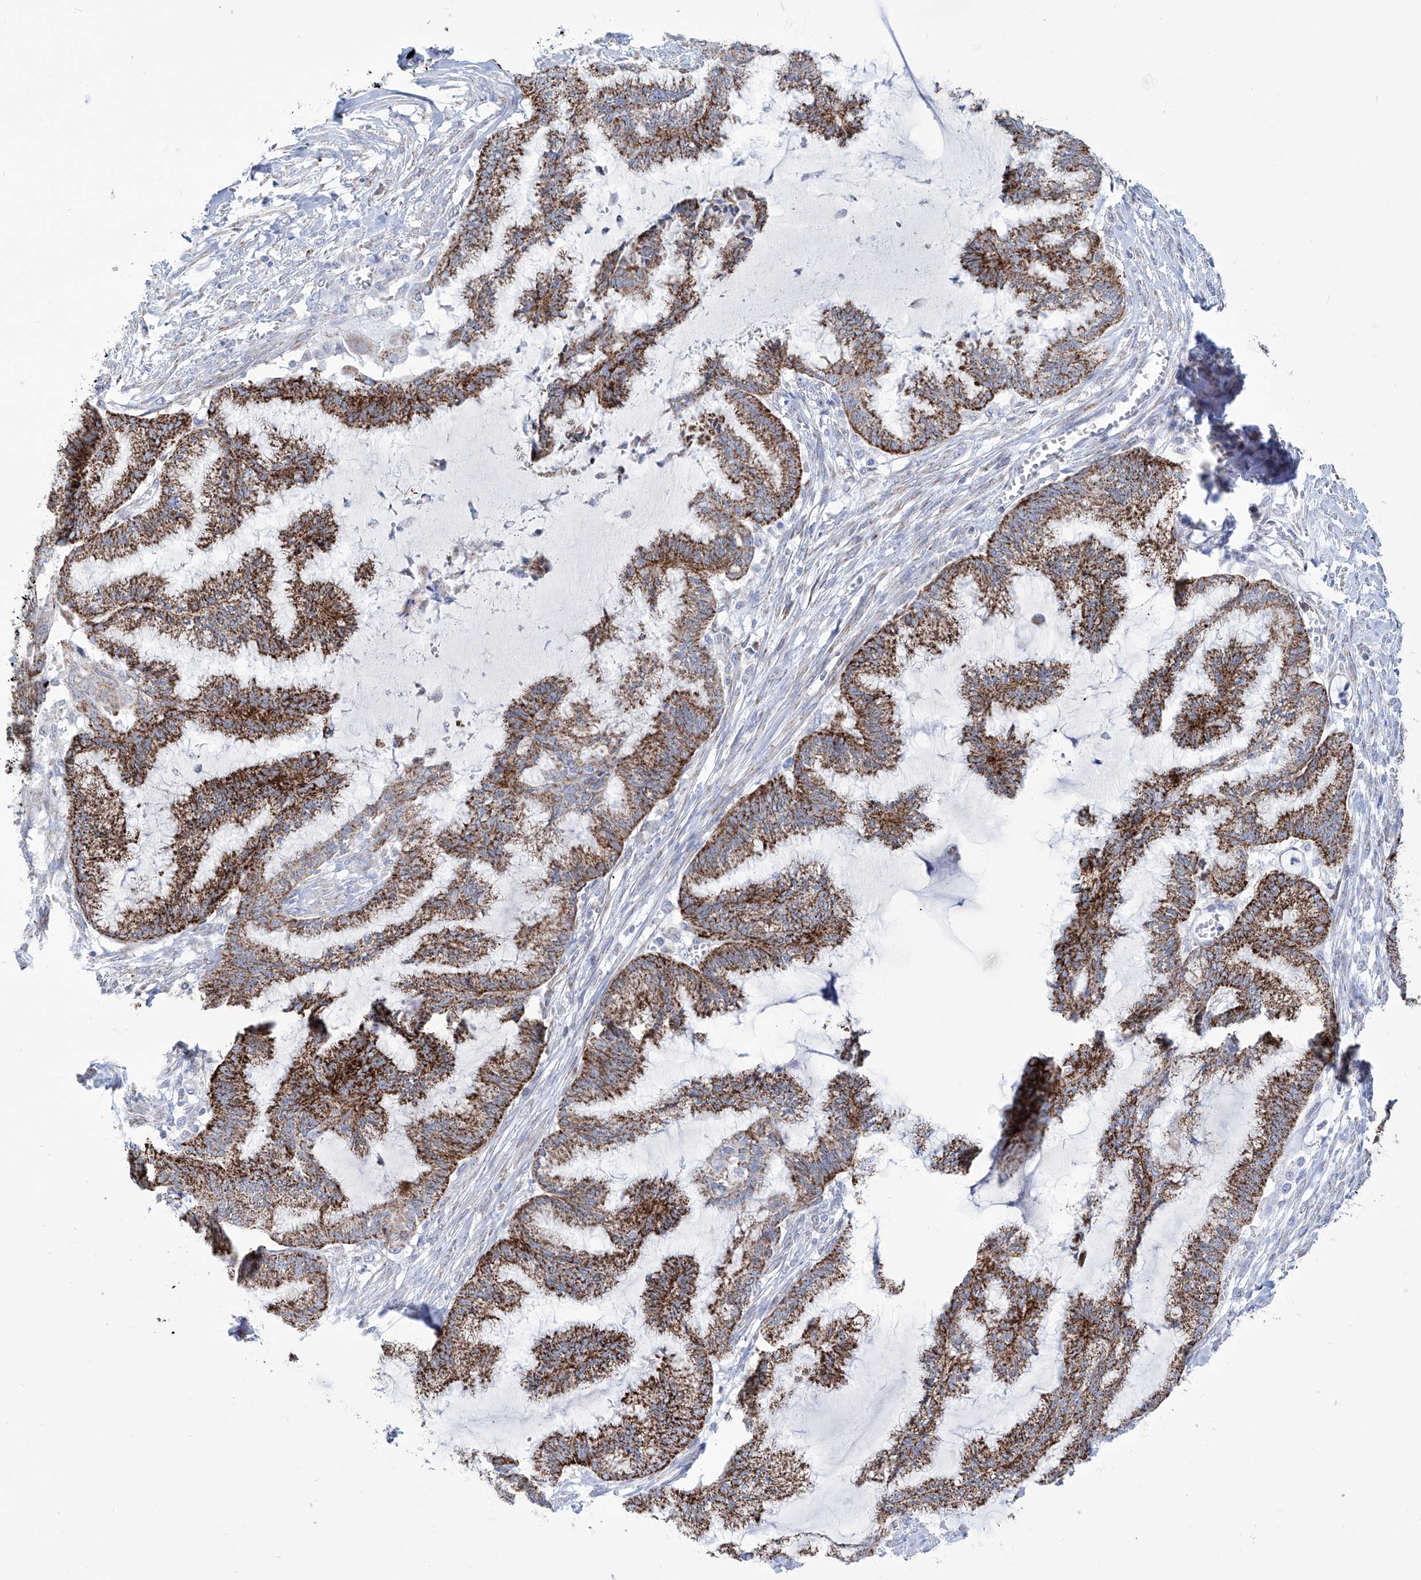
{"staining": {"intensity": "strong", "quantity": ">75%", "location": "cytoplasmic/membranous"}, "tissue": "endometrial cancer", "cell_type": "Tumor cells", "image_type": "cancer", "snomed": [{"axis": "morphology", "description": "Adenocarcinoma, NOS"}, {"axis": "topography", "description": "Endometrium"}], "caption": "The immunohistochemical stain labels strong cytoplasmic/membranous staining in tumor cells of endometrial cancer tissue.", "gene": "ALDH6A1", "patient": {"sex": "female", "age": 86}}